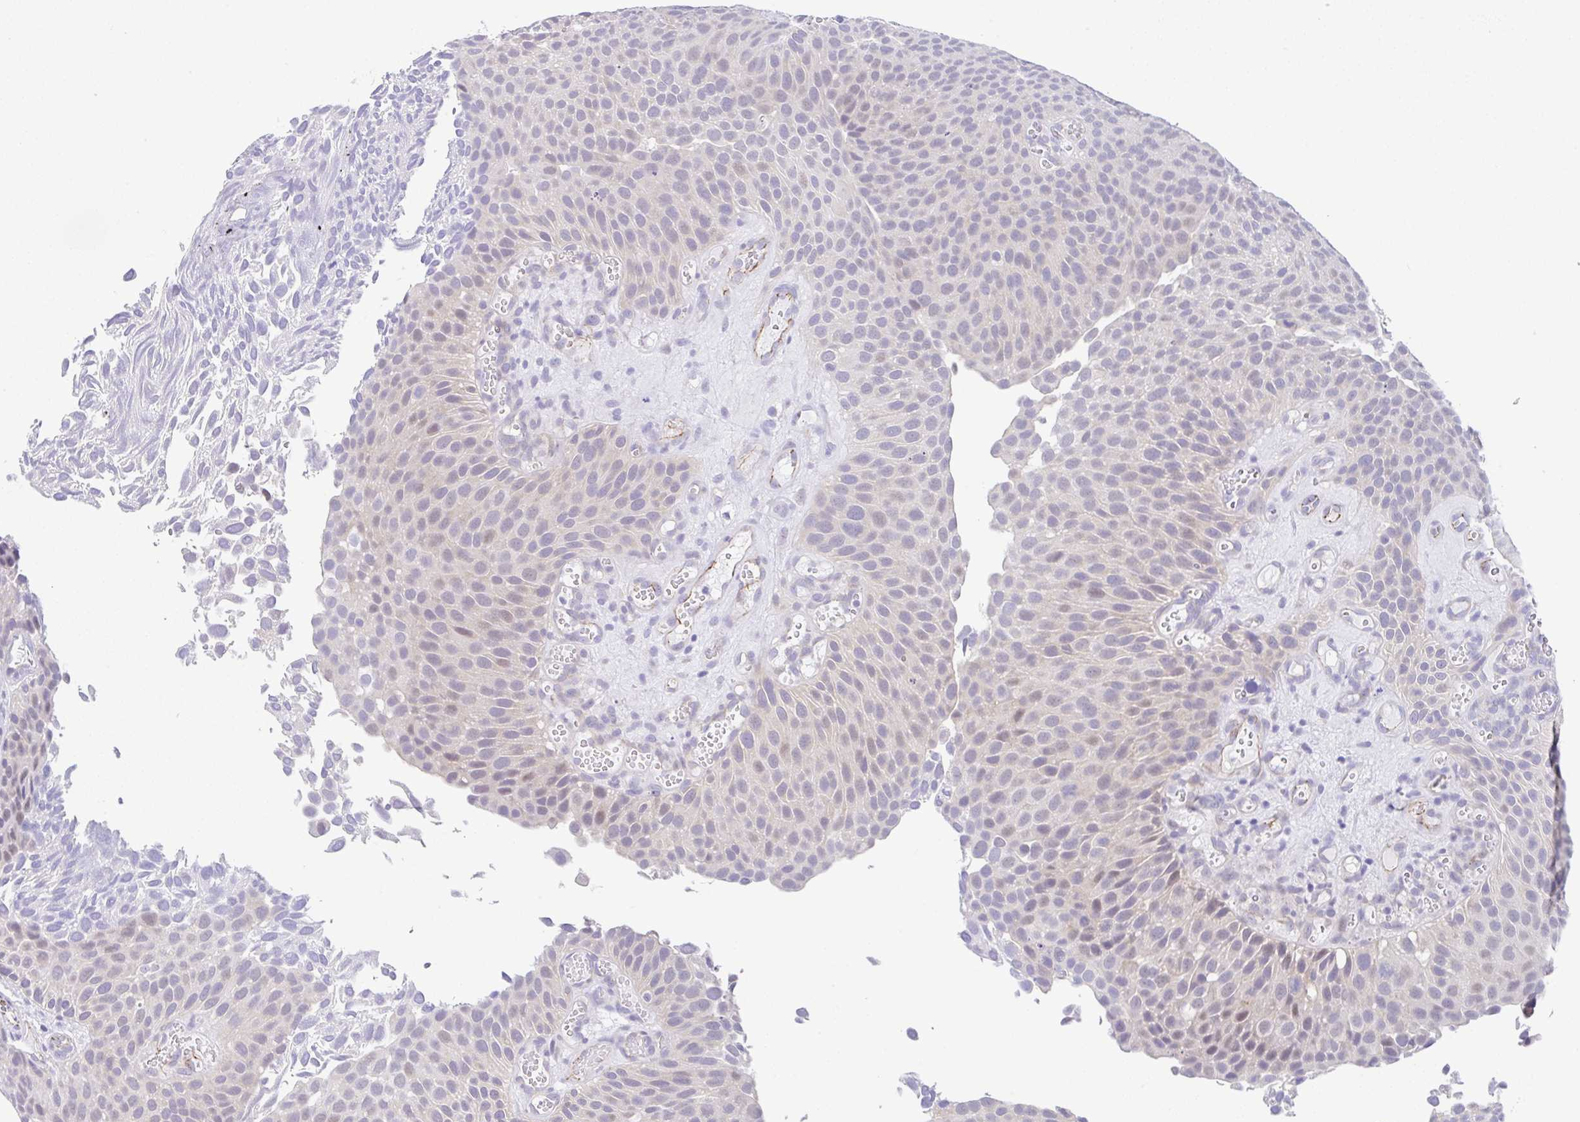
{"staining": {"intensity": "negative", "quantity": "none", "location": "none"}, "tissue": "urothelial cancer", "cell_type": "Tumor cells", "image_type": "cancer", "snomed": [{"axis": "morphology", "description": "Urothelial carcinoma, Low grade"}, {"axis": "topography", "description": "Urinary bladder"}], "caption": "An image of urothelial carcinoma (low-grade) stained for a protein shows no brown staining in tumor cells.", "gene": "CGNL1", "patient": {"sex": "male", "age": 89}}